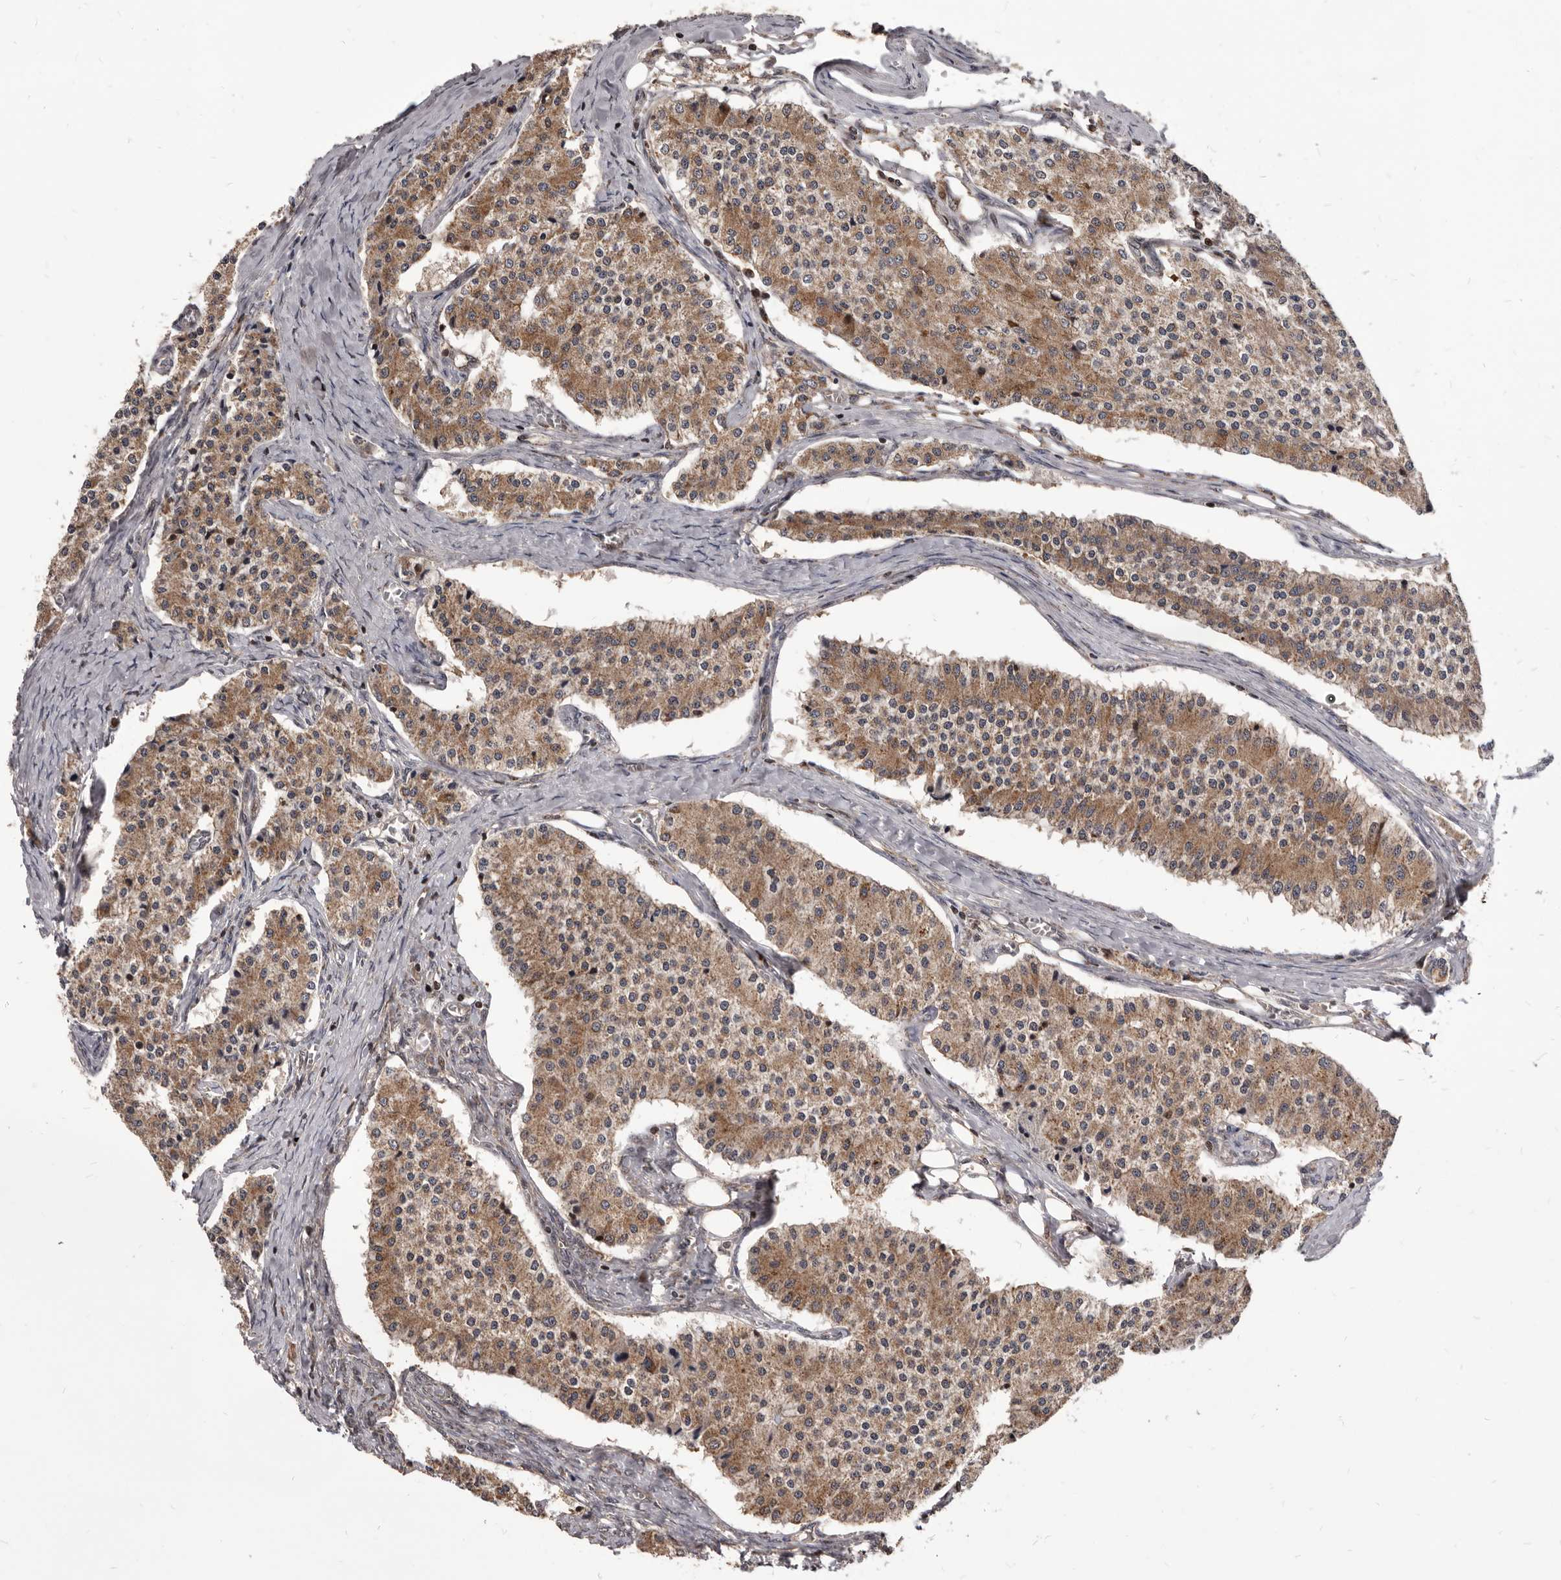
{"staining": {"intensity": "moderate", "quantity": ">75%", "location": "cytoplasmic/membranous"}, "tissue": "carcinoid", "cell_type": "Tumor cells", "image_type": "cancer", "snomed": [{"axis": "morphology", "description": "Carcinoid, malignant, NOS"}, {"axis": "topography", "description": "Colon"}], "caption": "A brown stain shows moderate cytoplasmic/membranous expression of a protein in human carcinoid tumor cells.", "gene": "MAP3K14", "patient": {"sex": "female", "age": 52}}